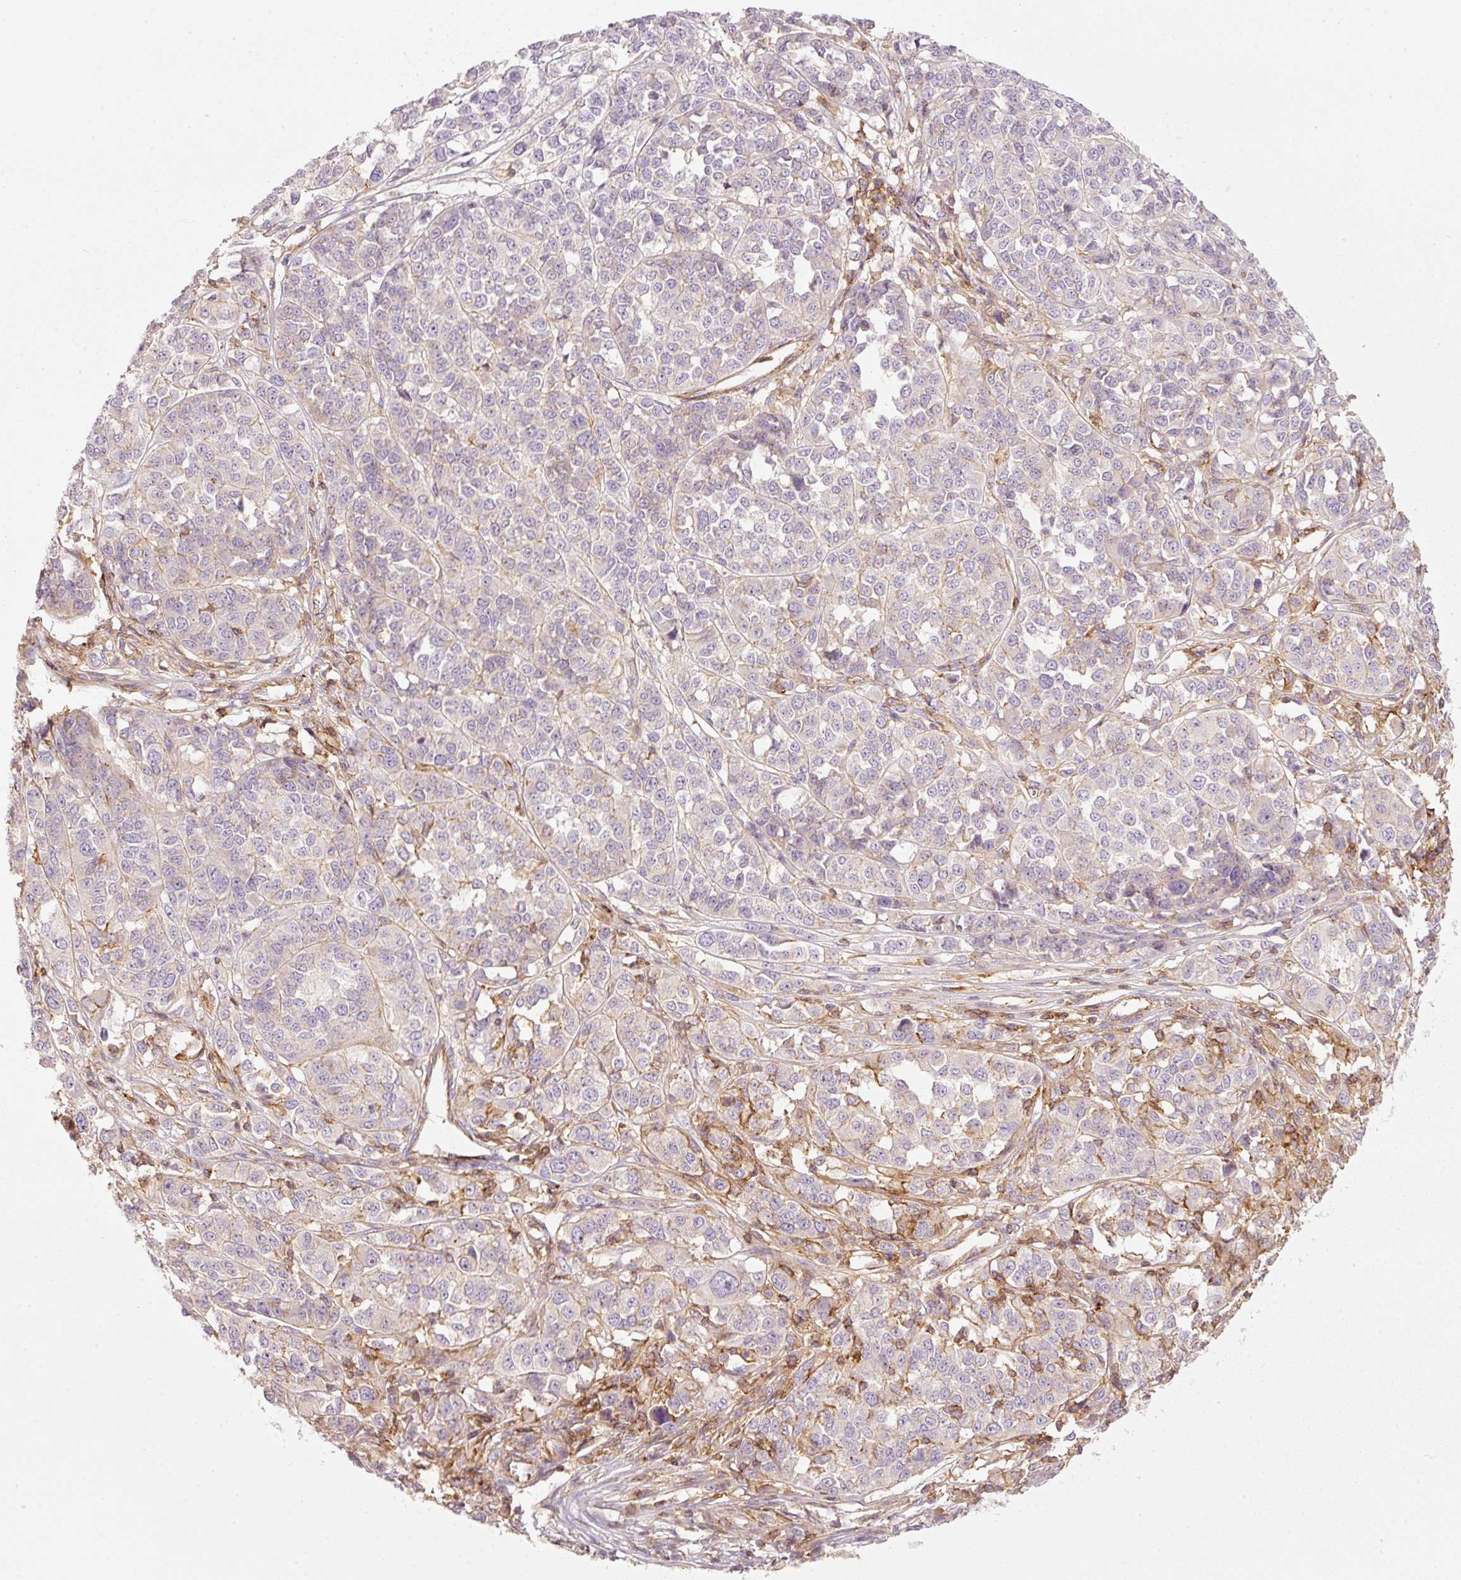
{"staining": {"intensity": "negative", "quantity": "none", "location": "none"}, "tissue": "melanoma", "cell_type": "Tumor cells", "image_type": "cancer", "snomed": [{"axis": "morphology", "description": "Malignant melanoma, Metastatic site"}, {"axis": "topography", "description": "Lymph node"}], "caption": "This is an immunohistochemistry photomicrograph of human malignant melanoma (metastatic site). There is no positivity in tumor cells.", "gene": "SIPA1", "patient": {"sex": "male", "age": 44}}